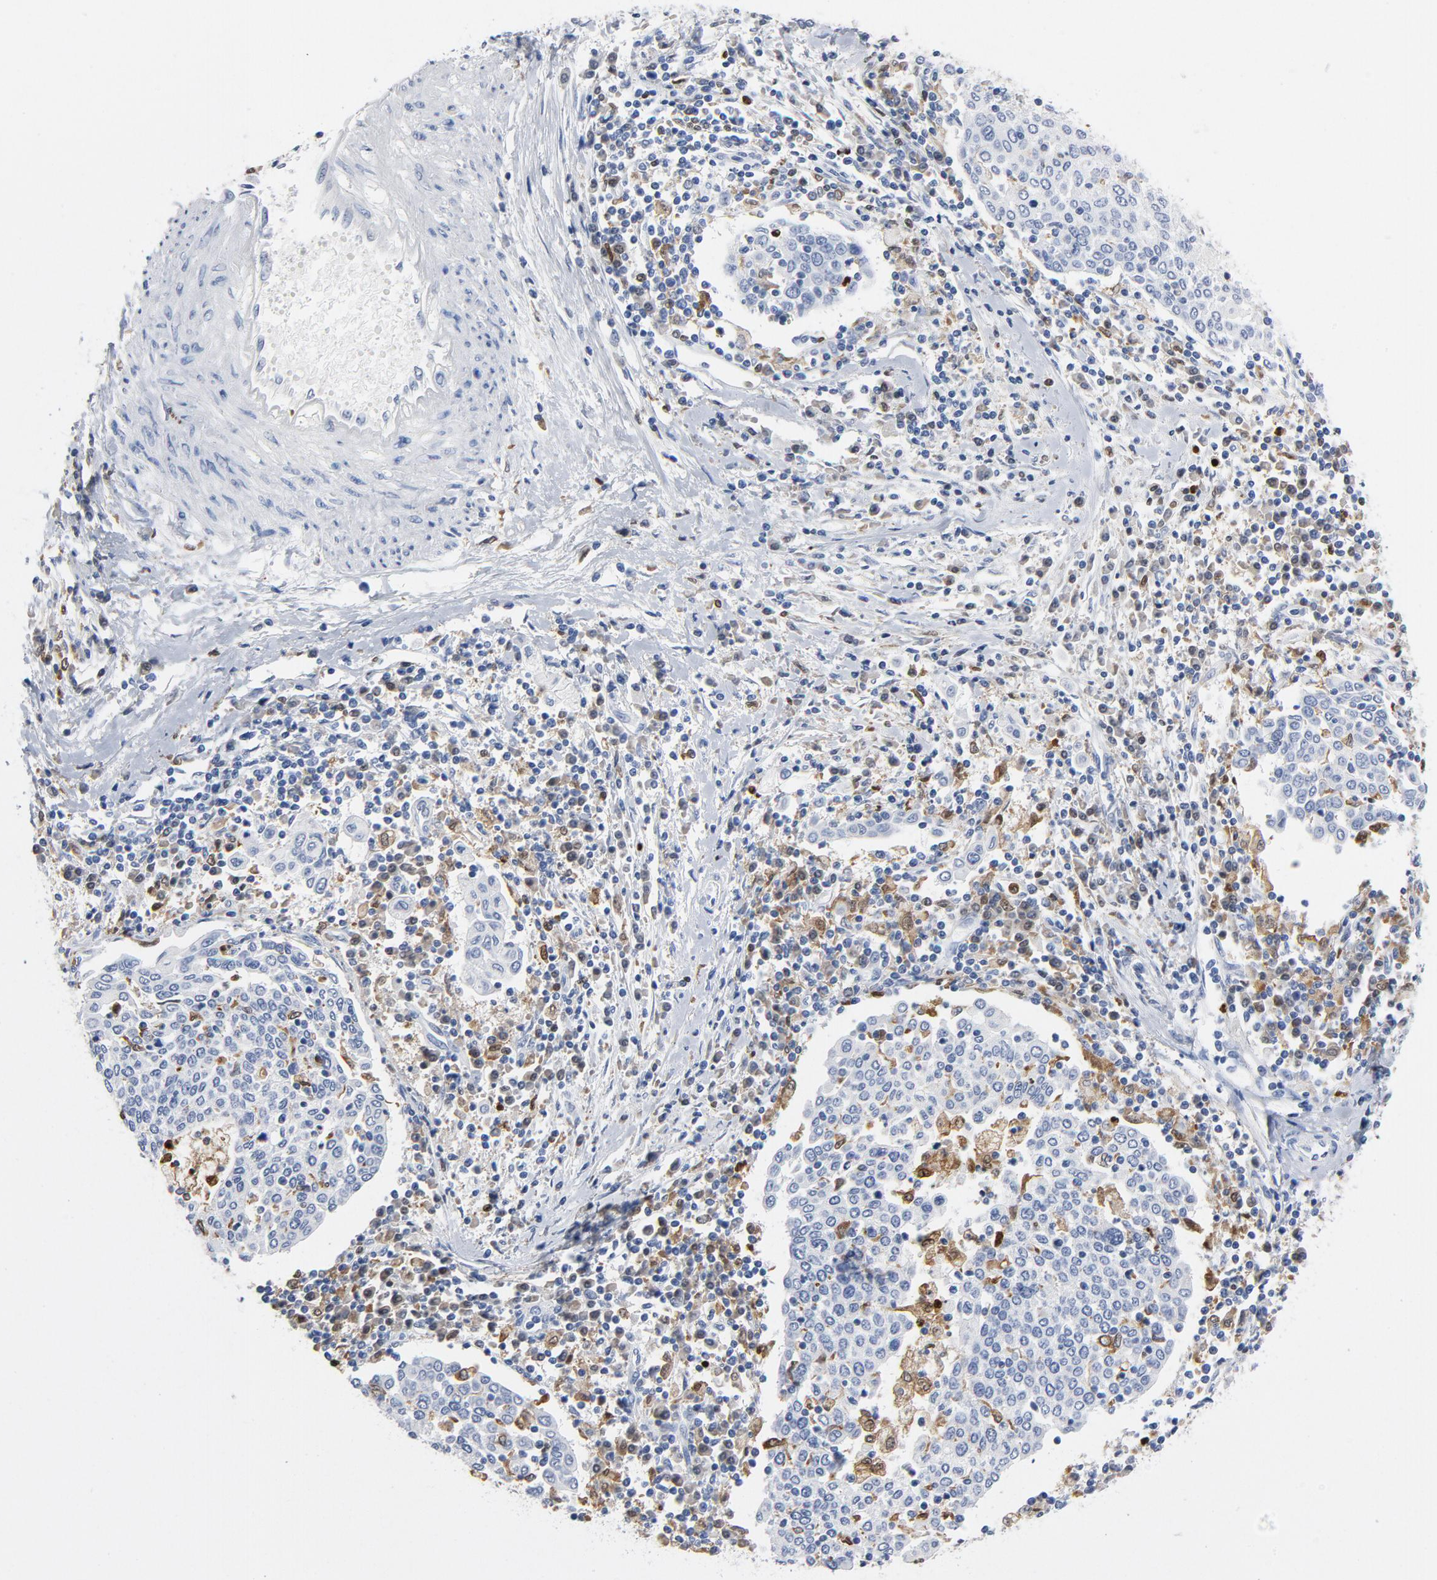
{"staining": {"intensity": "negative", "quantity": "none", "location": "none"}, "tissue": "cervical cancer", "cell_type": "Tumor cells", "image_type": "cancer", "snomed": [{"axis": "morphology", "description": "Squamous cell carcinoma, NOS"}, {"axis": "topography", "description": "Cervix"}], "caption": "Tumor cells are negative for protein expression in human cervical squamous cell carcinoma.", "gene": "NCF1", "patient": {"sex": "female", "age": 40}}